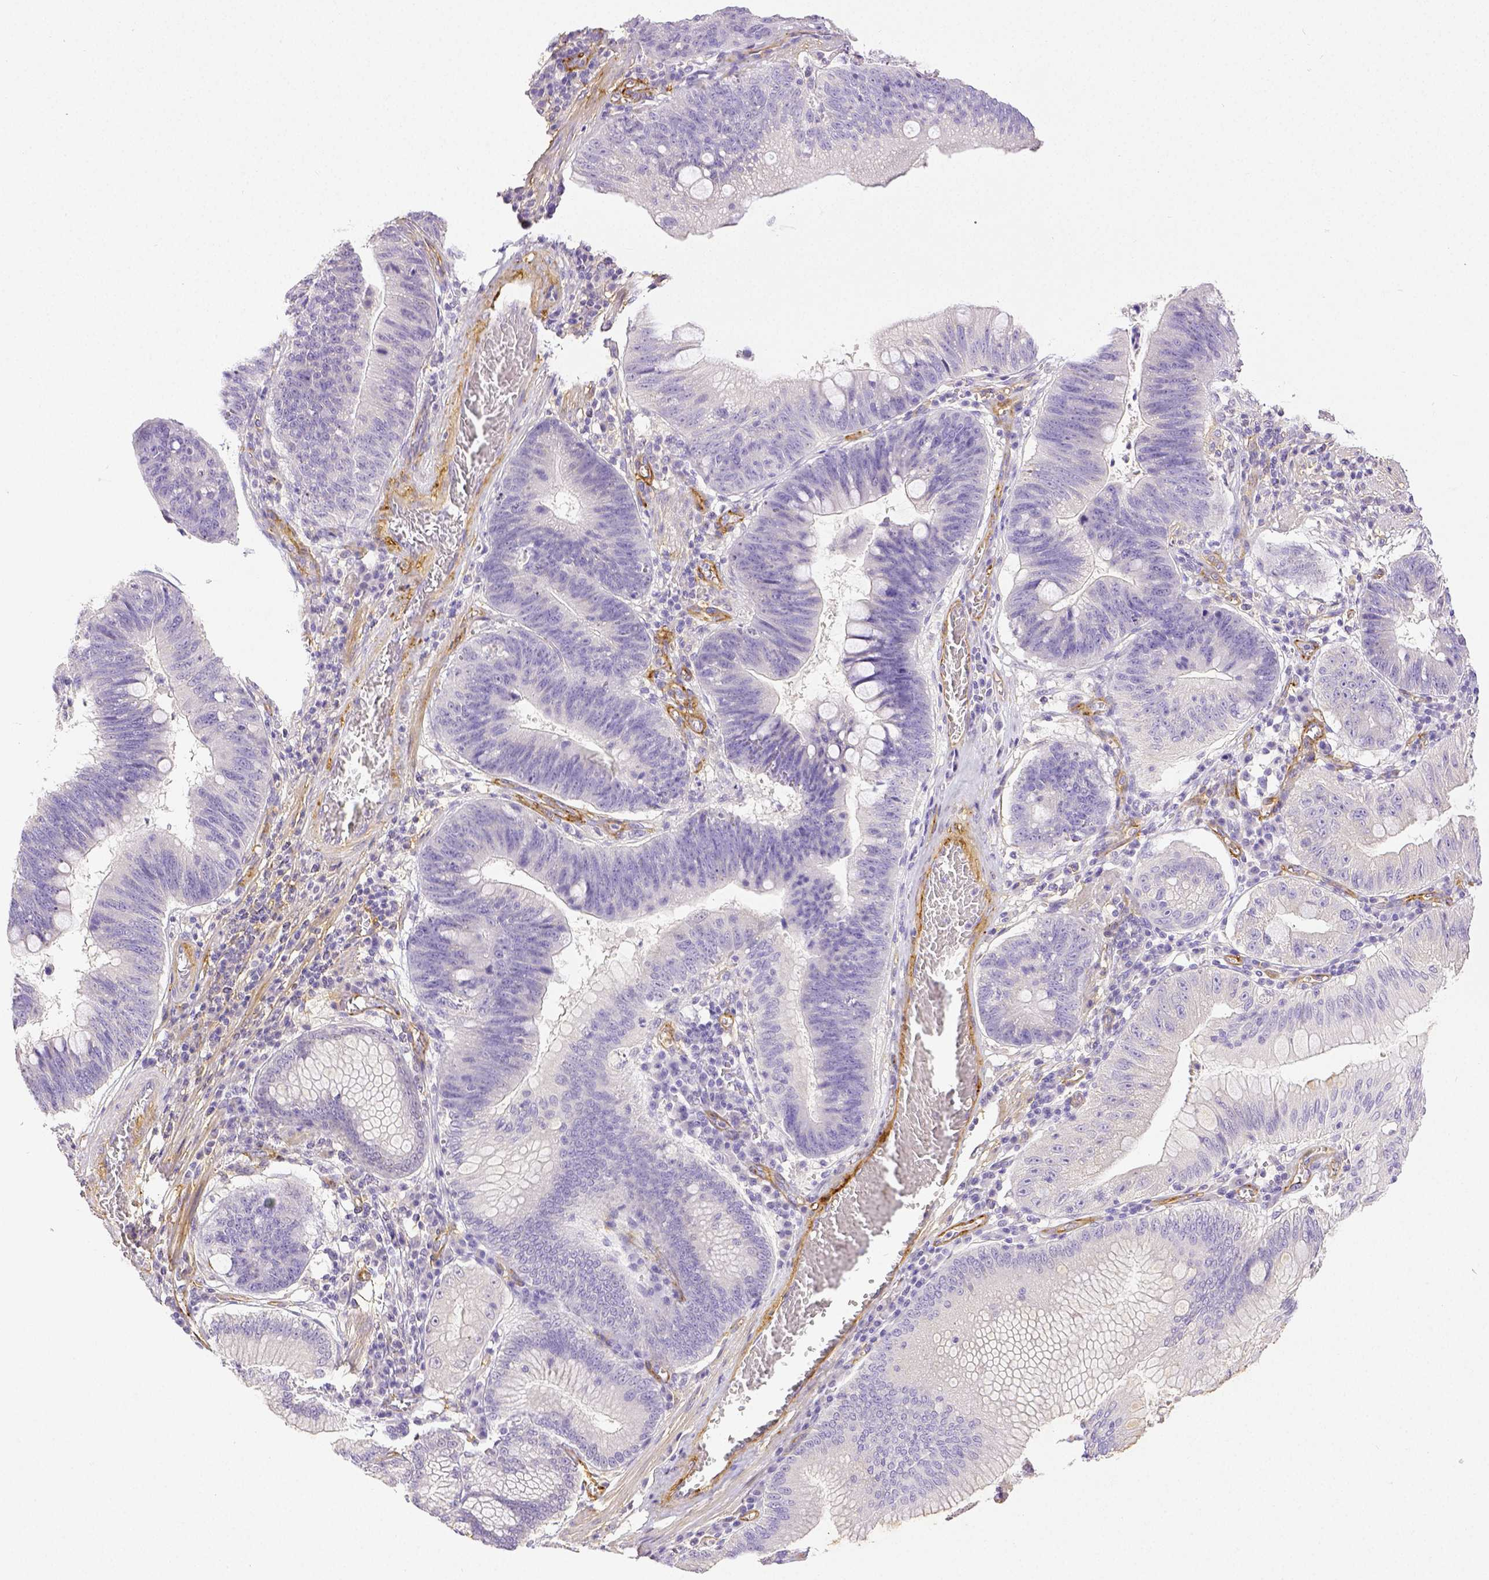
{"staining": {"intensity": "negative", "quantity": "none", "location": "none"}, "tissue": "stomach cancer", "cell_type": "Tumor cells", "image_type": "cancer", "snomed": [{"axis": "morphology", "description": "Adenocarcinoma, NOS"}, {"axis": "topography", "description": "Stomach"}], "caption": "A micrograph of stomach cancer stained for a protein displays no brown staining in tumor cells.", "gene": "THY1", "patient": {"sex": "male", "age": 59}}